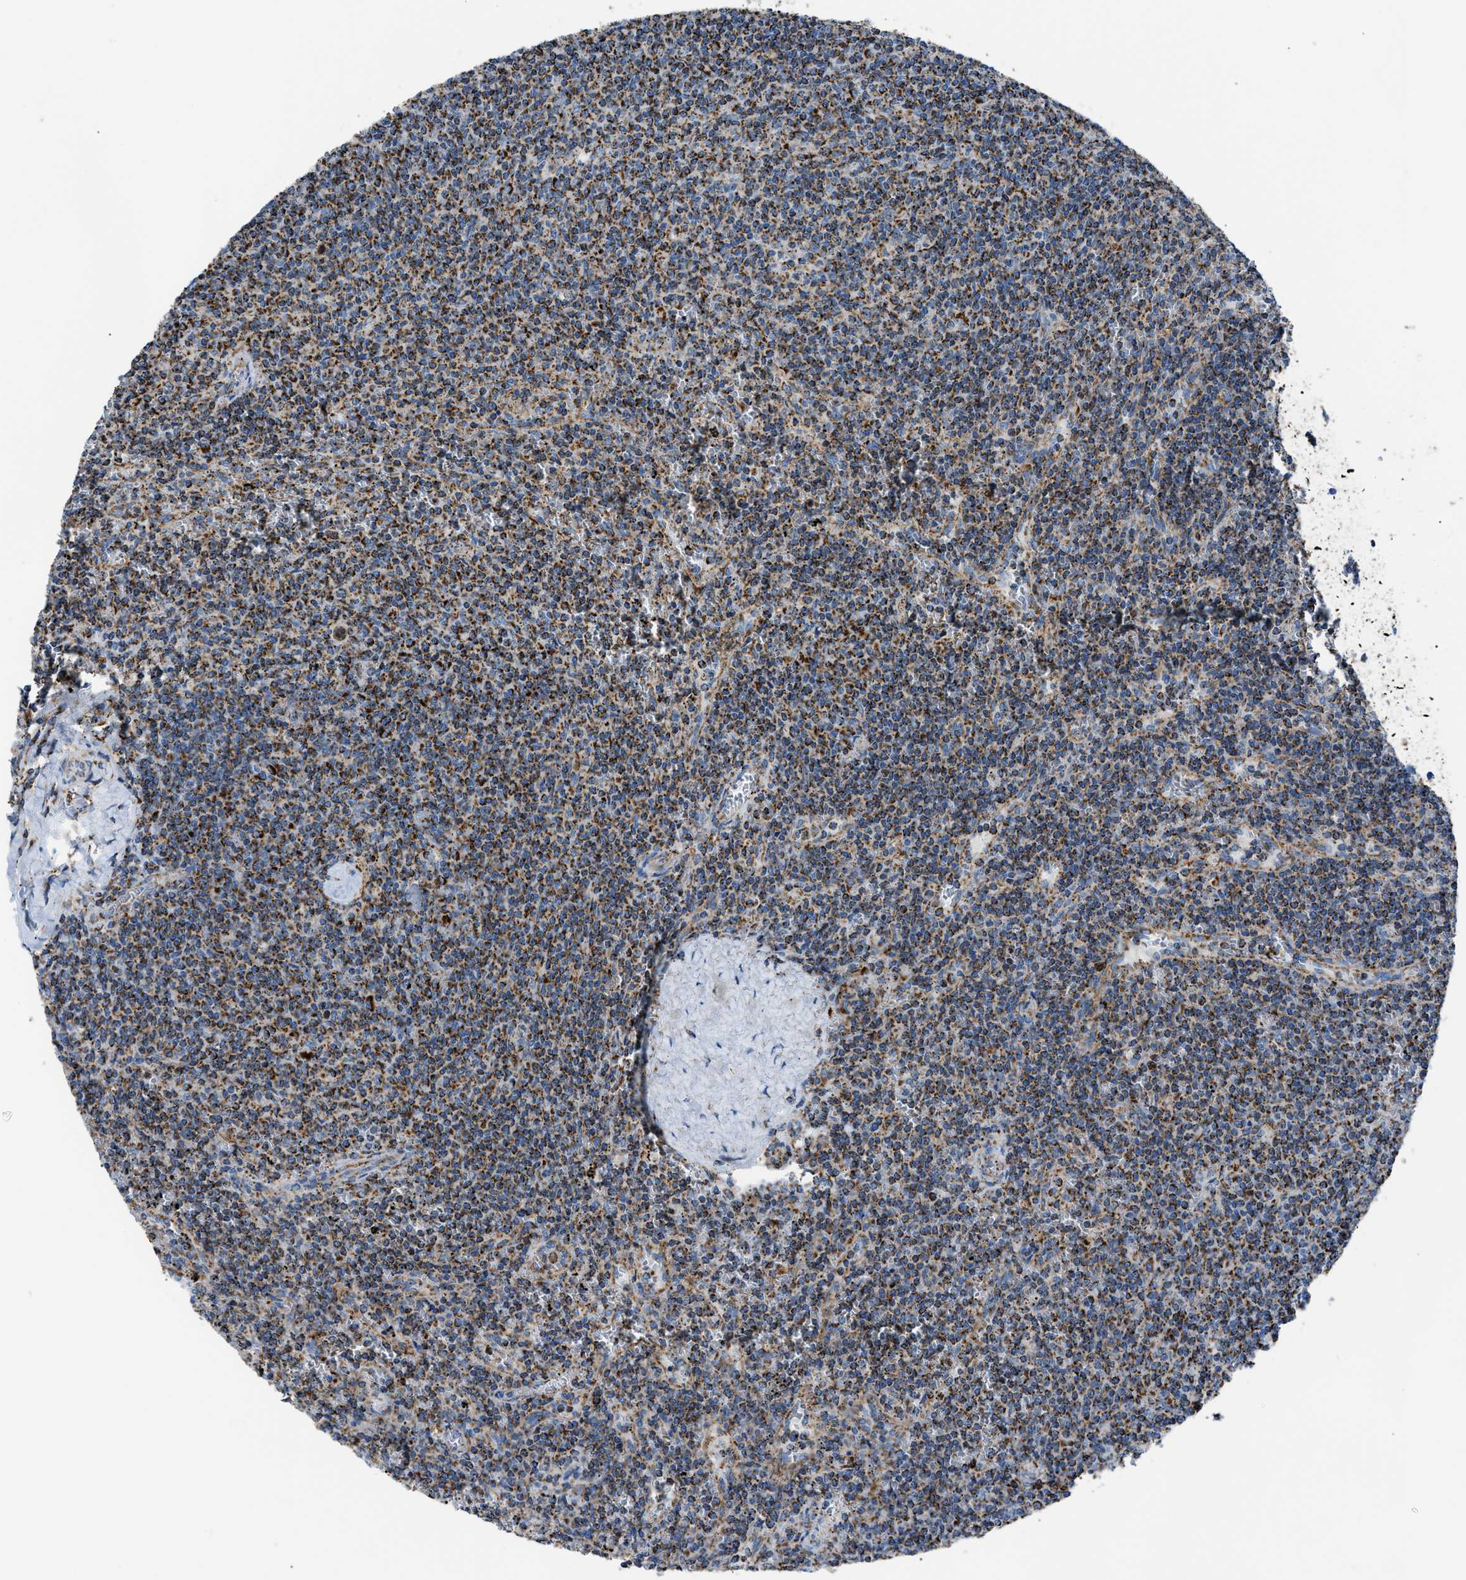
{"staining": {"intensity": "strong", "quantity": "25%-75%", "location": "cytoplasmic/membranous"}, "tissue": "lymphoma", "cell_type": "Tumor cells", "image_type": "cancer", "snomed": [{"axis": "morphology", "description": "Malignant lymphoma, non-Hodgkin's type, Low grade"}, {"axis": "topography", "description": "Spleen"}], "caption": "An immunohistochemistry (IHC) micrograph of tumor tissue is shown. Protein staining in brown shows strong cytoplasmic/membranous positivity in lymphoma within tumor cells.", "gene": "PHB2", "patient": {"sex": "female", "age": 50}}